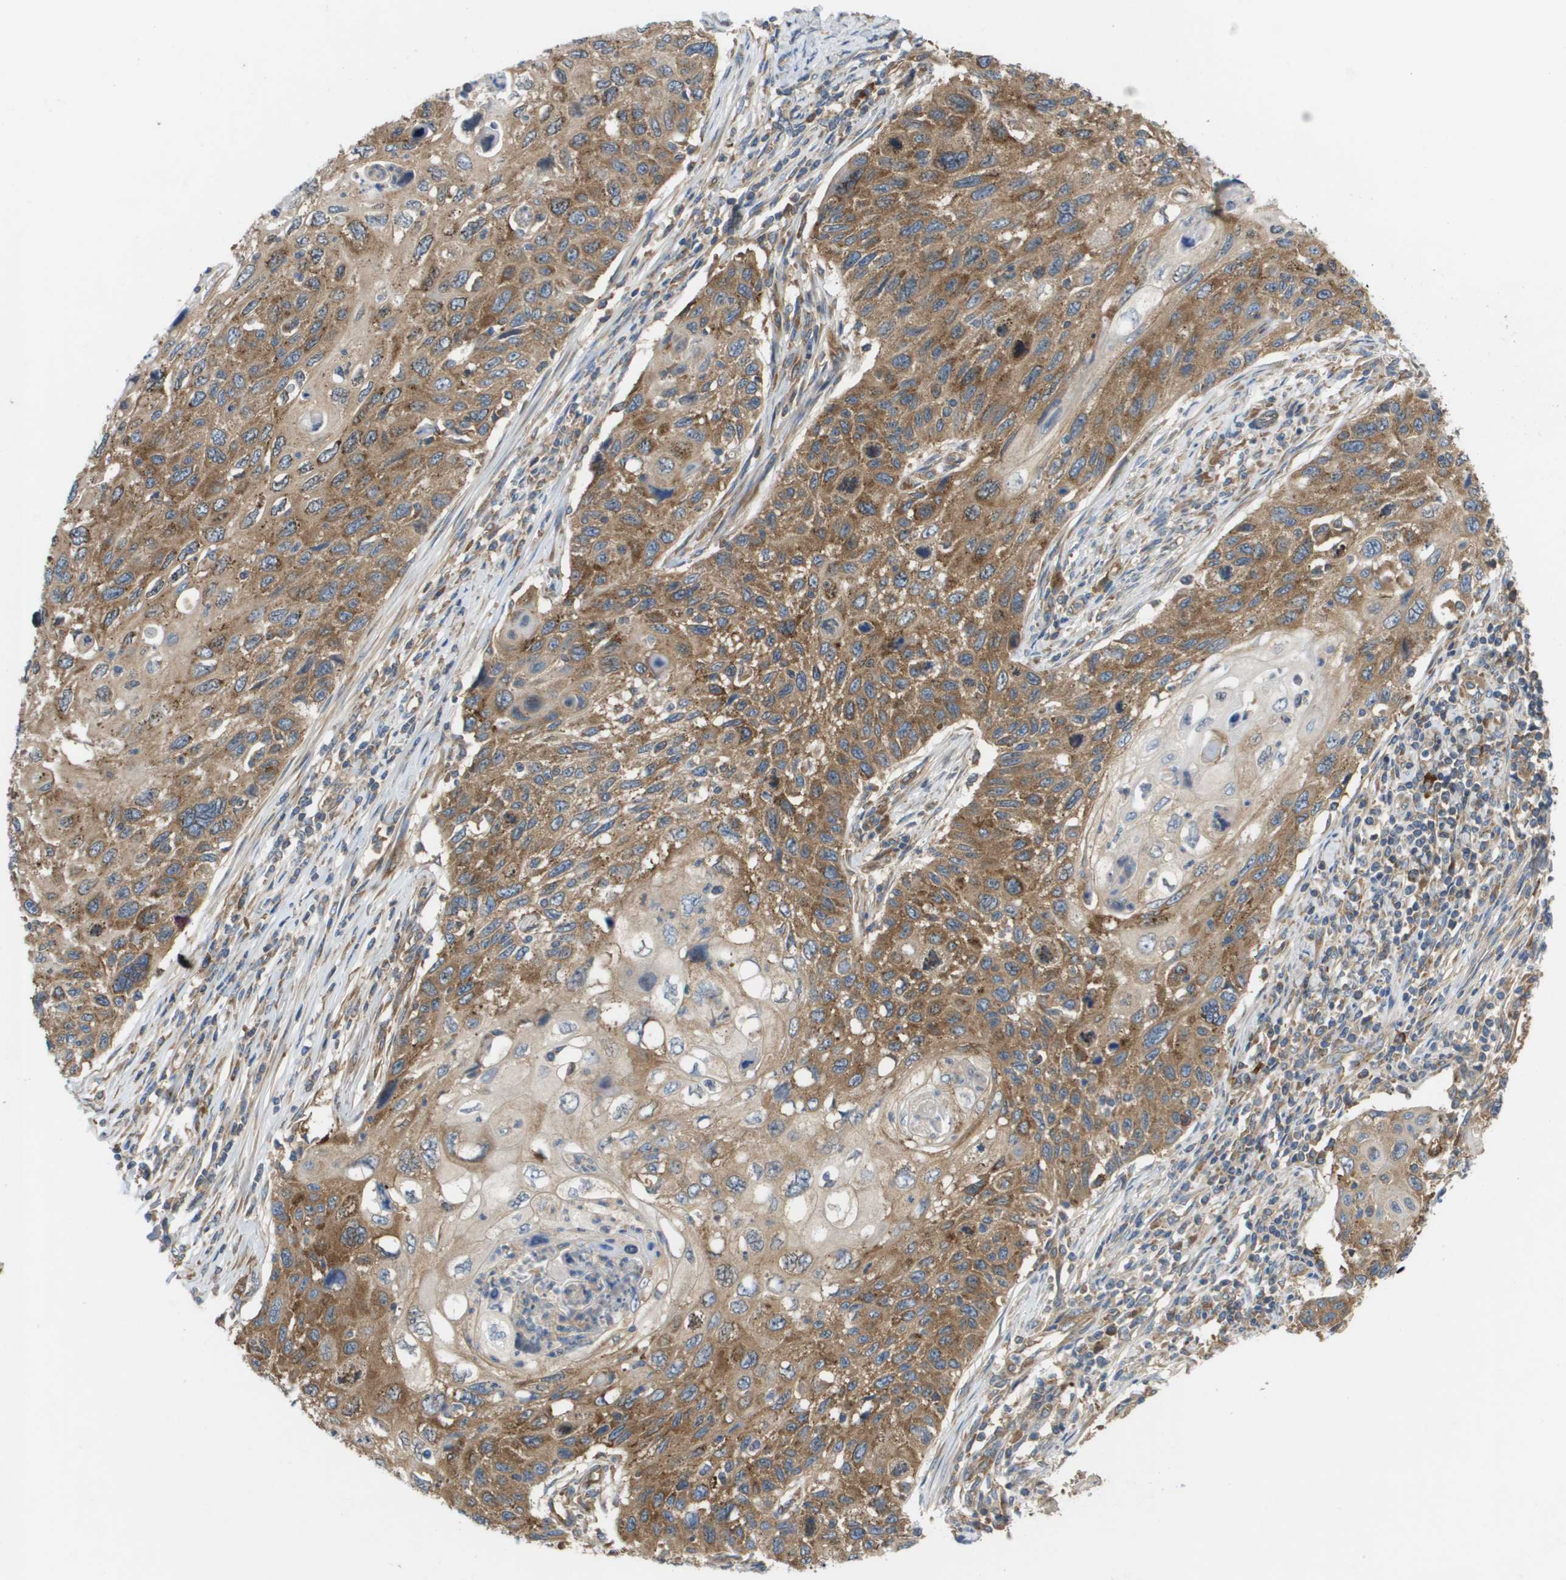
{"staining": {"intensity": "moderate", "quantity": ">75%", "location": "cytoplasmic/membranous"}, "tissue": "cervical cancer", "cell_type": "Tumor cells", "image_type": "cancer", "snomed": [{"axis": "morphology", "description": "Squamous cell carcinoma, NOS"}, {"axis": "topography", "description": "Cervix"}], "caption": "IHC (DAB (3,3'-diaminobenzidine)) staining of squamous cell carcinoma (cervical) demonstrates moderate cytoplasmic/membranous protein expression in about >75% of tumor cells. (DAB IHC, brown staining for protein, blue staining for nuclei).", "gene": "EIF4G2", "patient": {"sex": "female", "age": 70}}